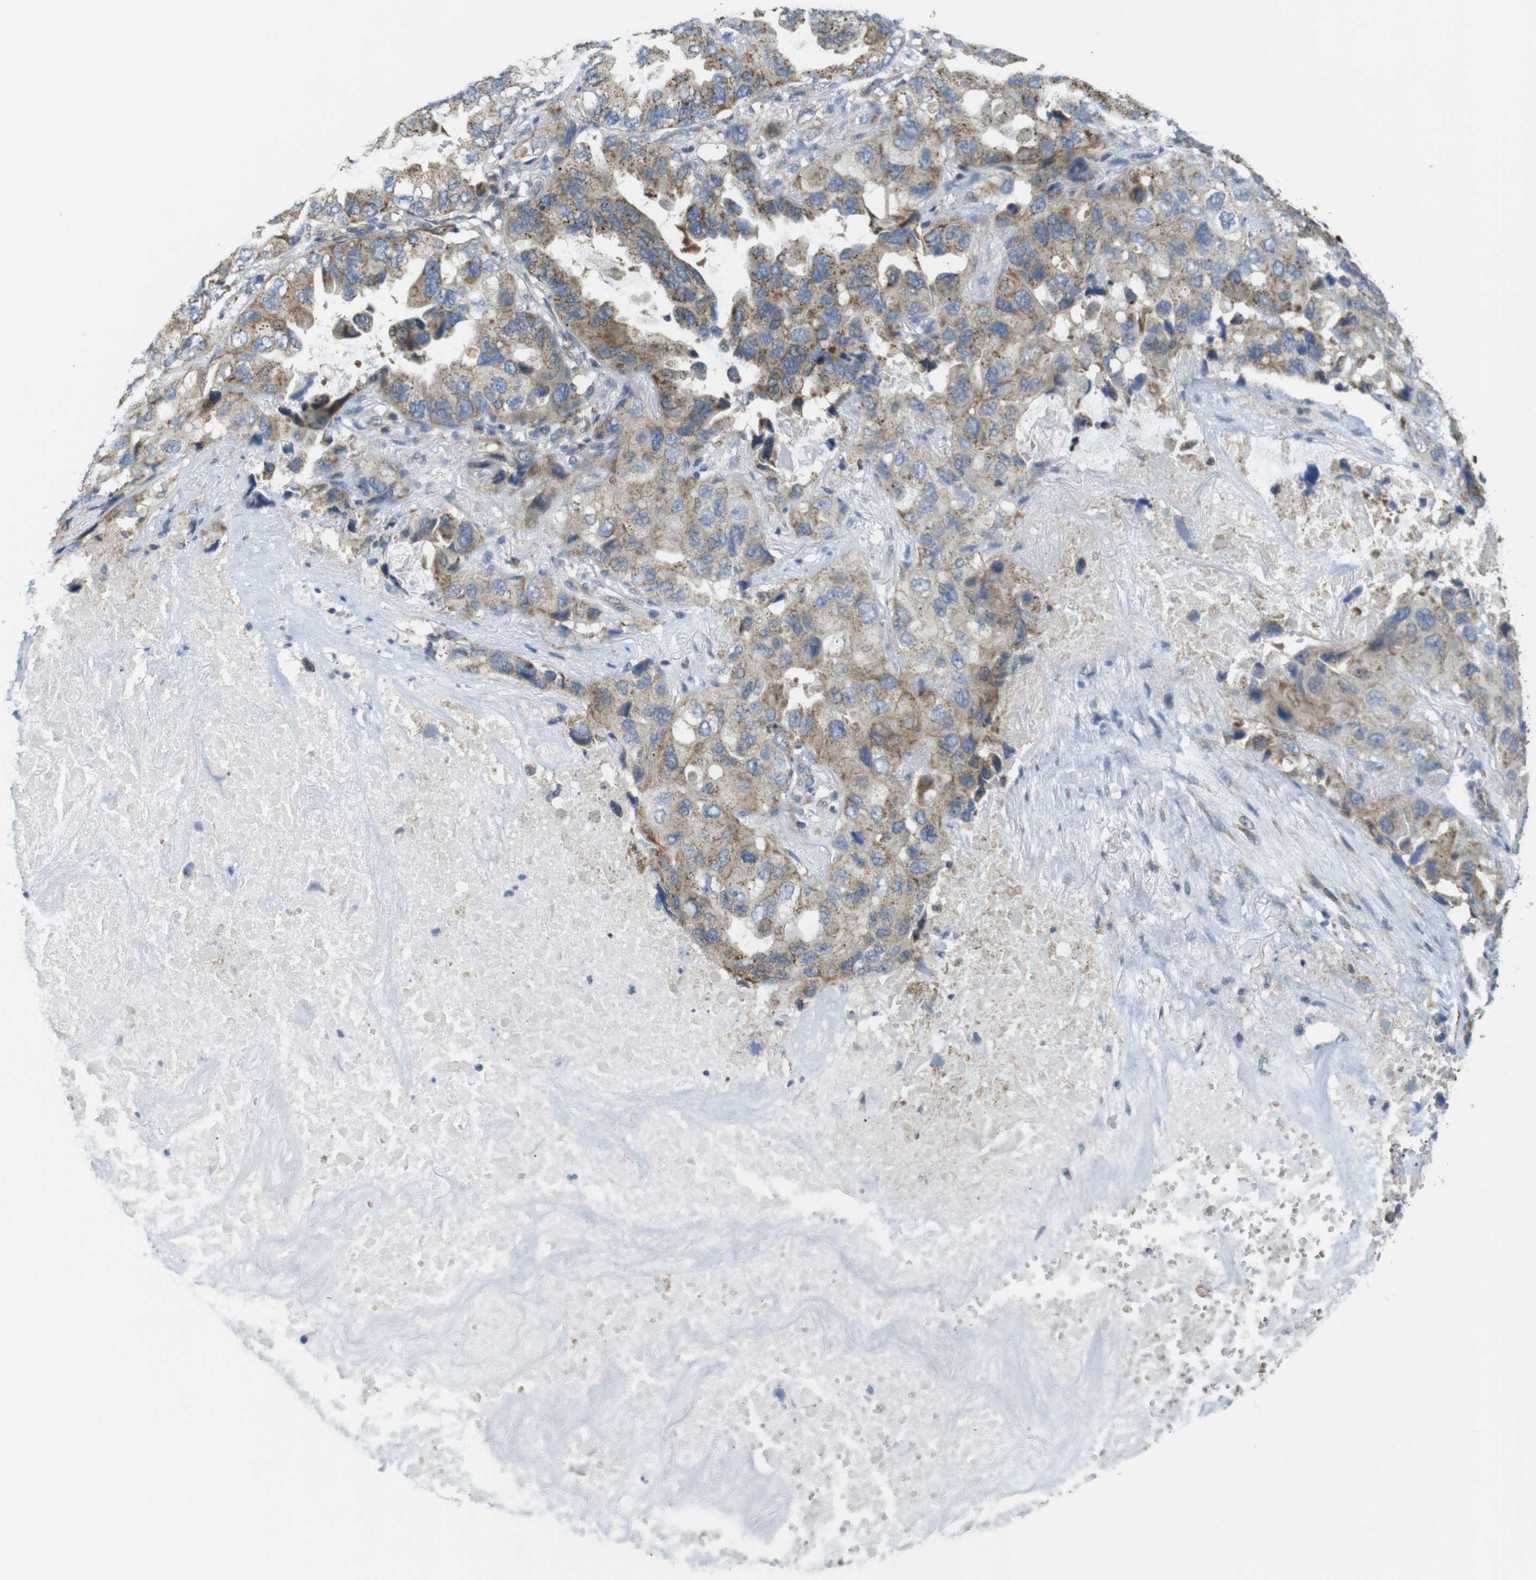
{"staining": {"intensity": "moderate", "quantity": ">75%", "location": "cytoplasmic/membranous"}, "tissue": "lung cancer", "cell_type": "Tumor cells", "image_type": "cancer", "snomed": [{"axis": "morphology", "description": "Squamous cell carcinoma, NOS"}, {"axis": "topography", "description": "Lung"}], "caption": "Immunohistochemistry photomicrograph of lung cancer (squamous cell carcinoma) stained for a protein (brown), which demonstrates medium levels of moderate cytoplasmic/membranous positivity in about >75% of tumor cells.", "gene": "MARCHF1", "patient": {"sex": "female", "age": 73}}